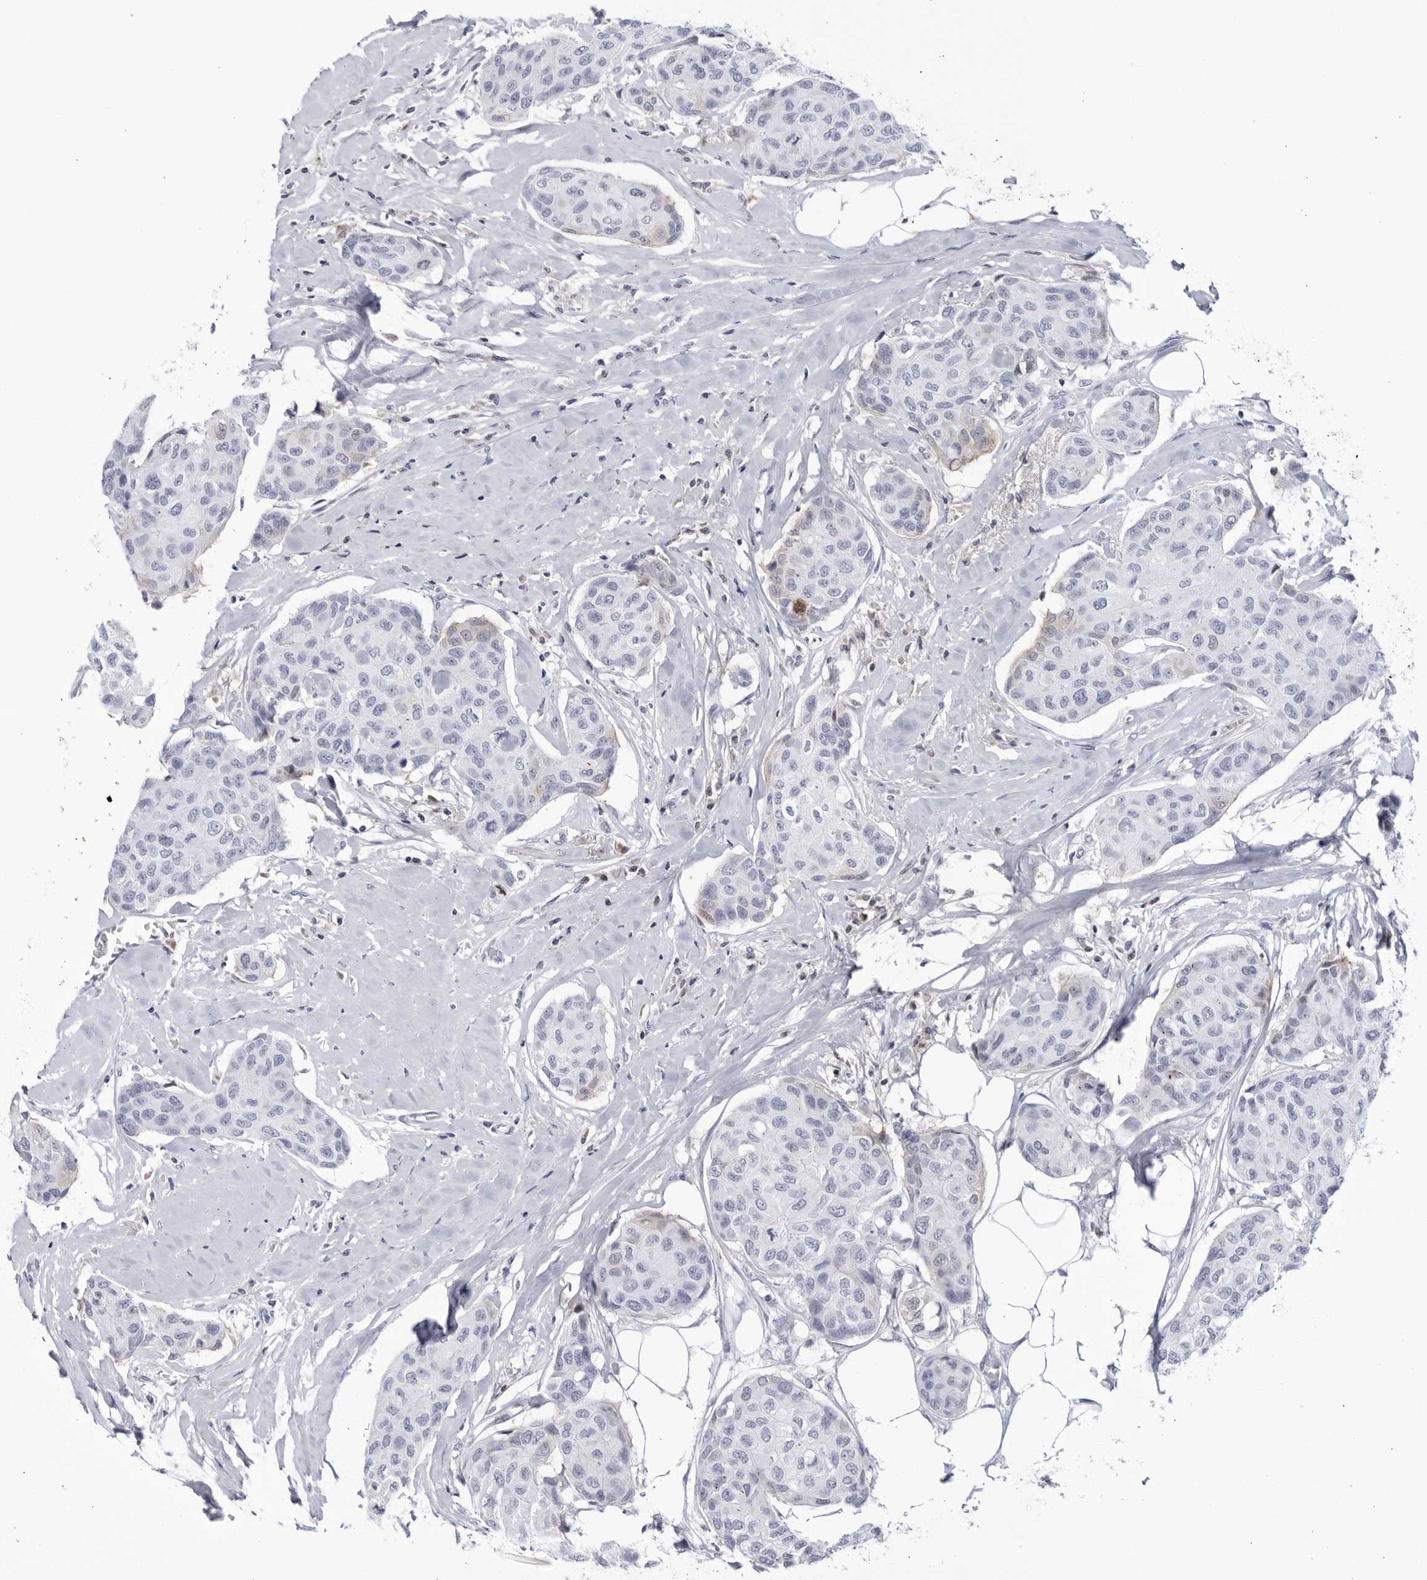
{"staining": {"intensity": "weak", "quantity": "<25%", "location": "cytoplasmic/membranous,nuclear"}, "tissue": "breast cancer", "cell_type": "Tumor cells", "image_type": "cancer", "snomed": [{"axis": "morphology", "description": "Duct carcinoma"}, {"axis": "topography", "description": "Breast"}], "caption": "DAB immunohistochemical staining of breast cancer (infiltrating ductal carcinoma) exhibits no significant expression in tumor cells.", "gene": "CNBD1", "patient": {"sex": "female", "age": 80}}